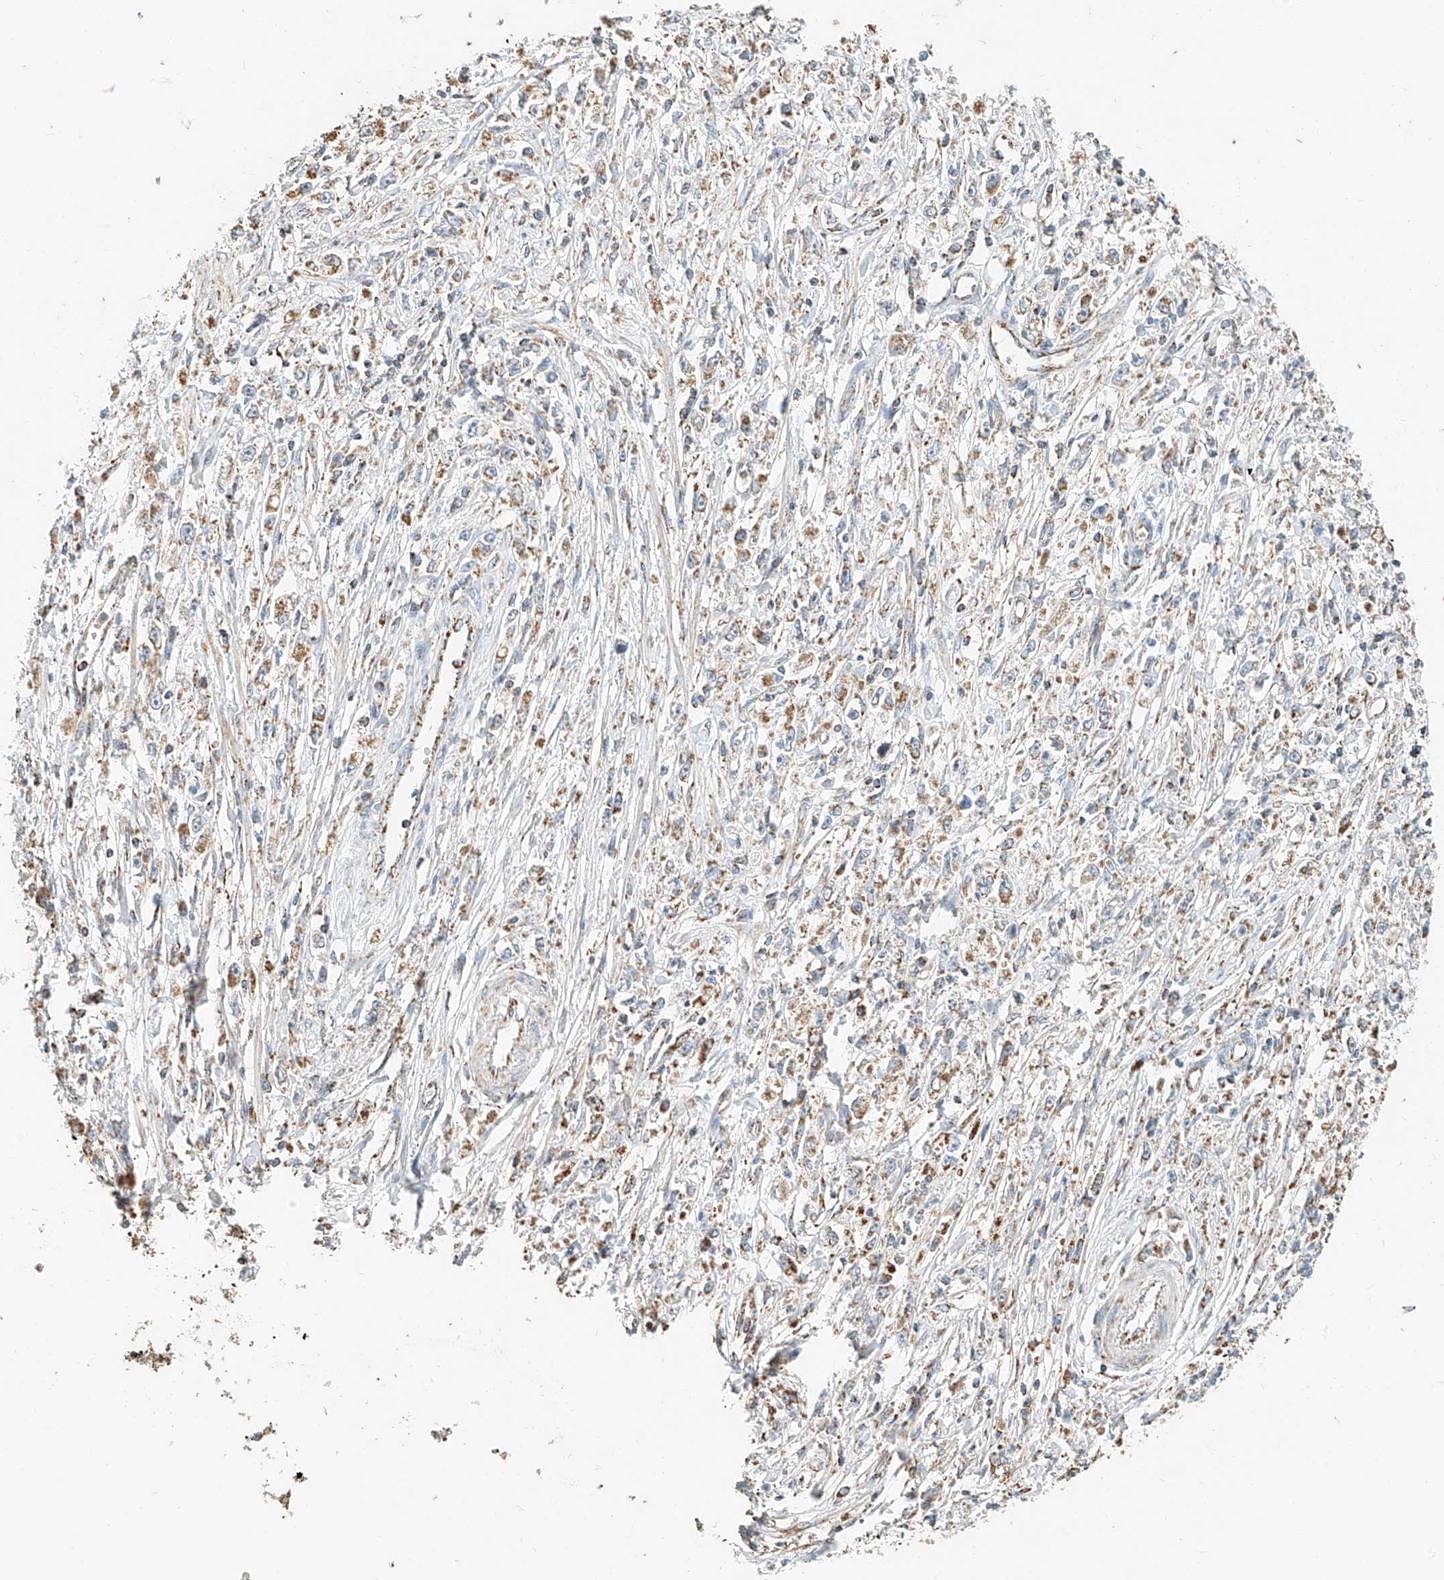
{"staining": {"intensity": "moderate", "quantity": "<25%", "location": "cytoplasmic/membranous"}, "tissue": "stomach cancer", "cell_type": "Tumor cells", "image_type": "cancer", "snomed": [{"axis": "morphology", "description": "Adenocarcinoma, NOS"}, {"axis": "topography", "description": "Stomach"}], "caption": "About <25% of tumor cells in human adenocarcinoma (stomach) reveal moderate cytoplasmic/membranous protein expression as visualized by brown immunohistochemical staining.", "gene": "YIPF7", "patient": {"sex": "female", "age": 59}}